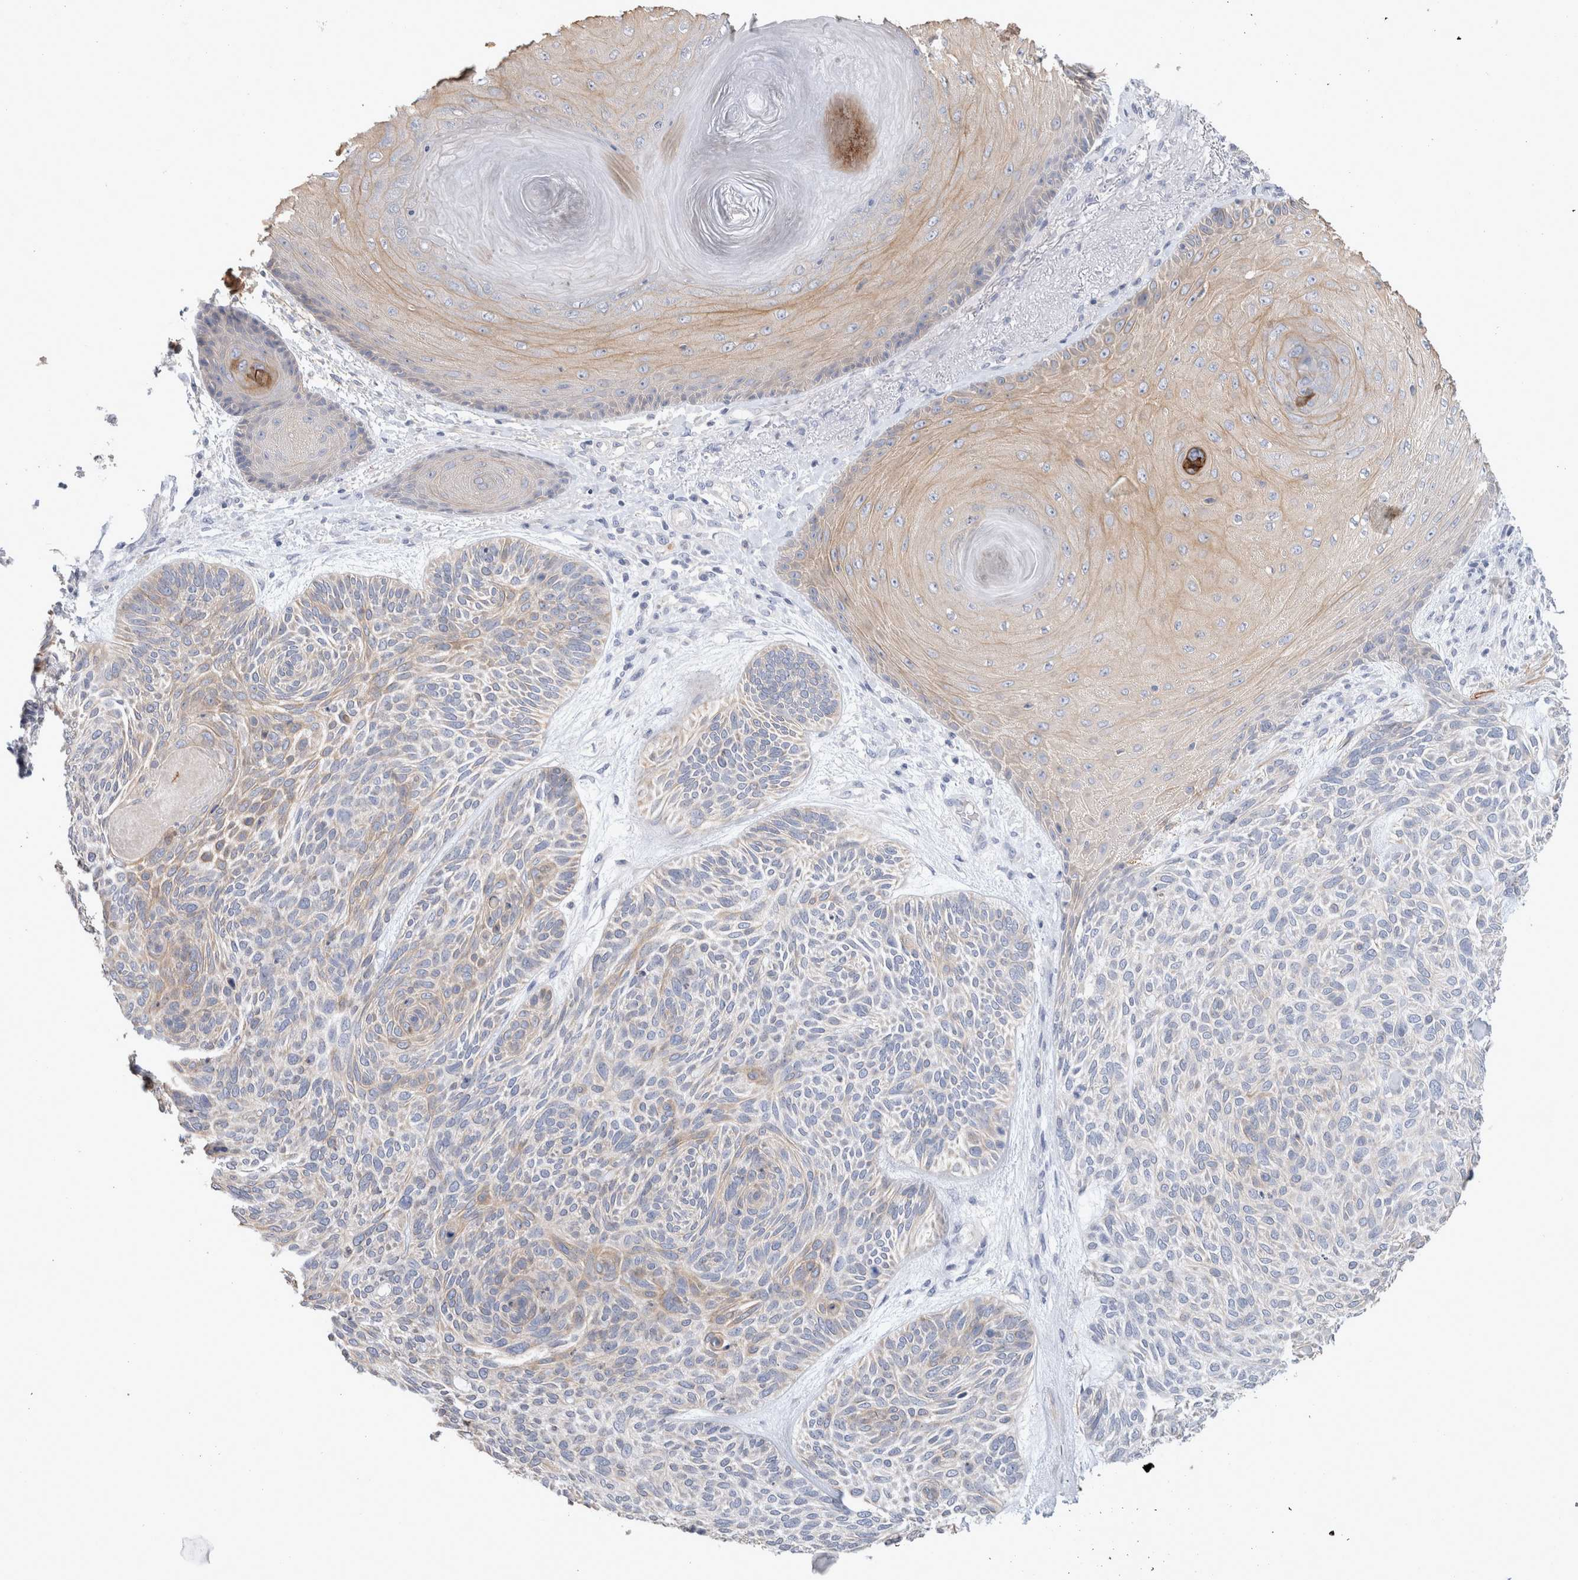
{"staining": {"intensity": "negative", "quantity": "none", "location": "none"}, "tissue": "skin cancer", "cell_type": "Tumor cells", "image_type": "cancer", "snomed": [{"axis": "morphology", "description": "Basal cell carcinoma"}, {"axis": "topography", "description": "Skin"}], "caption": "The image shows no significant staining in tumor cells of skin basal cell carcinoma.", "gene": "CD55", "patient": {"sex": "male", "age": 55}}